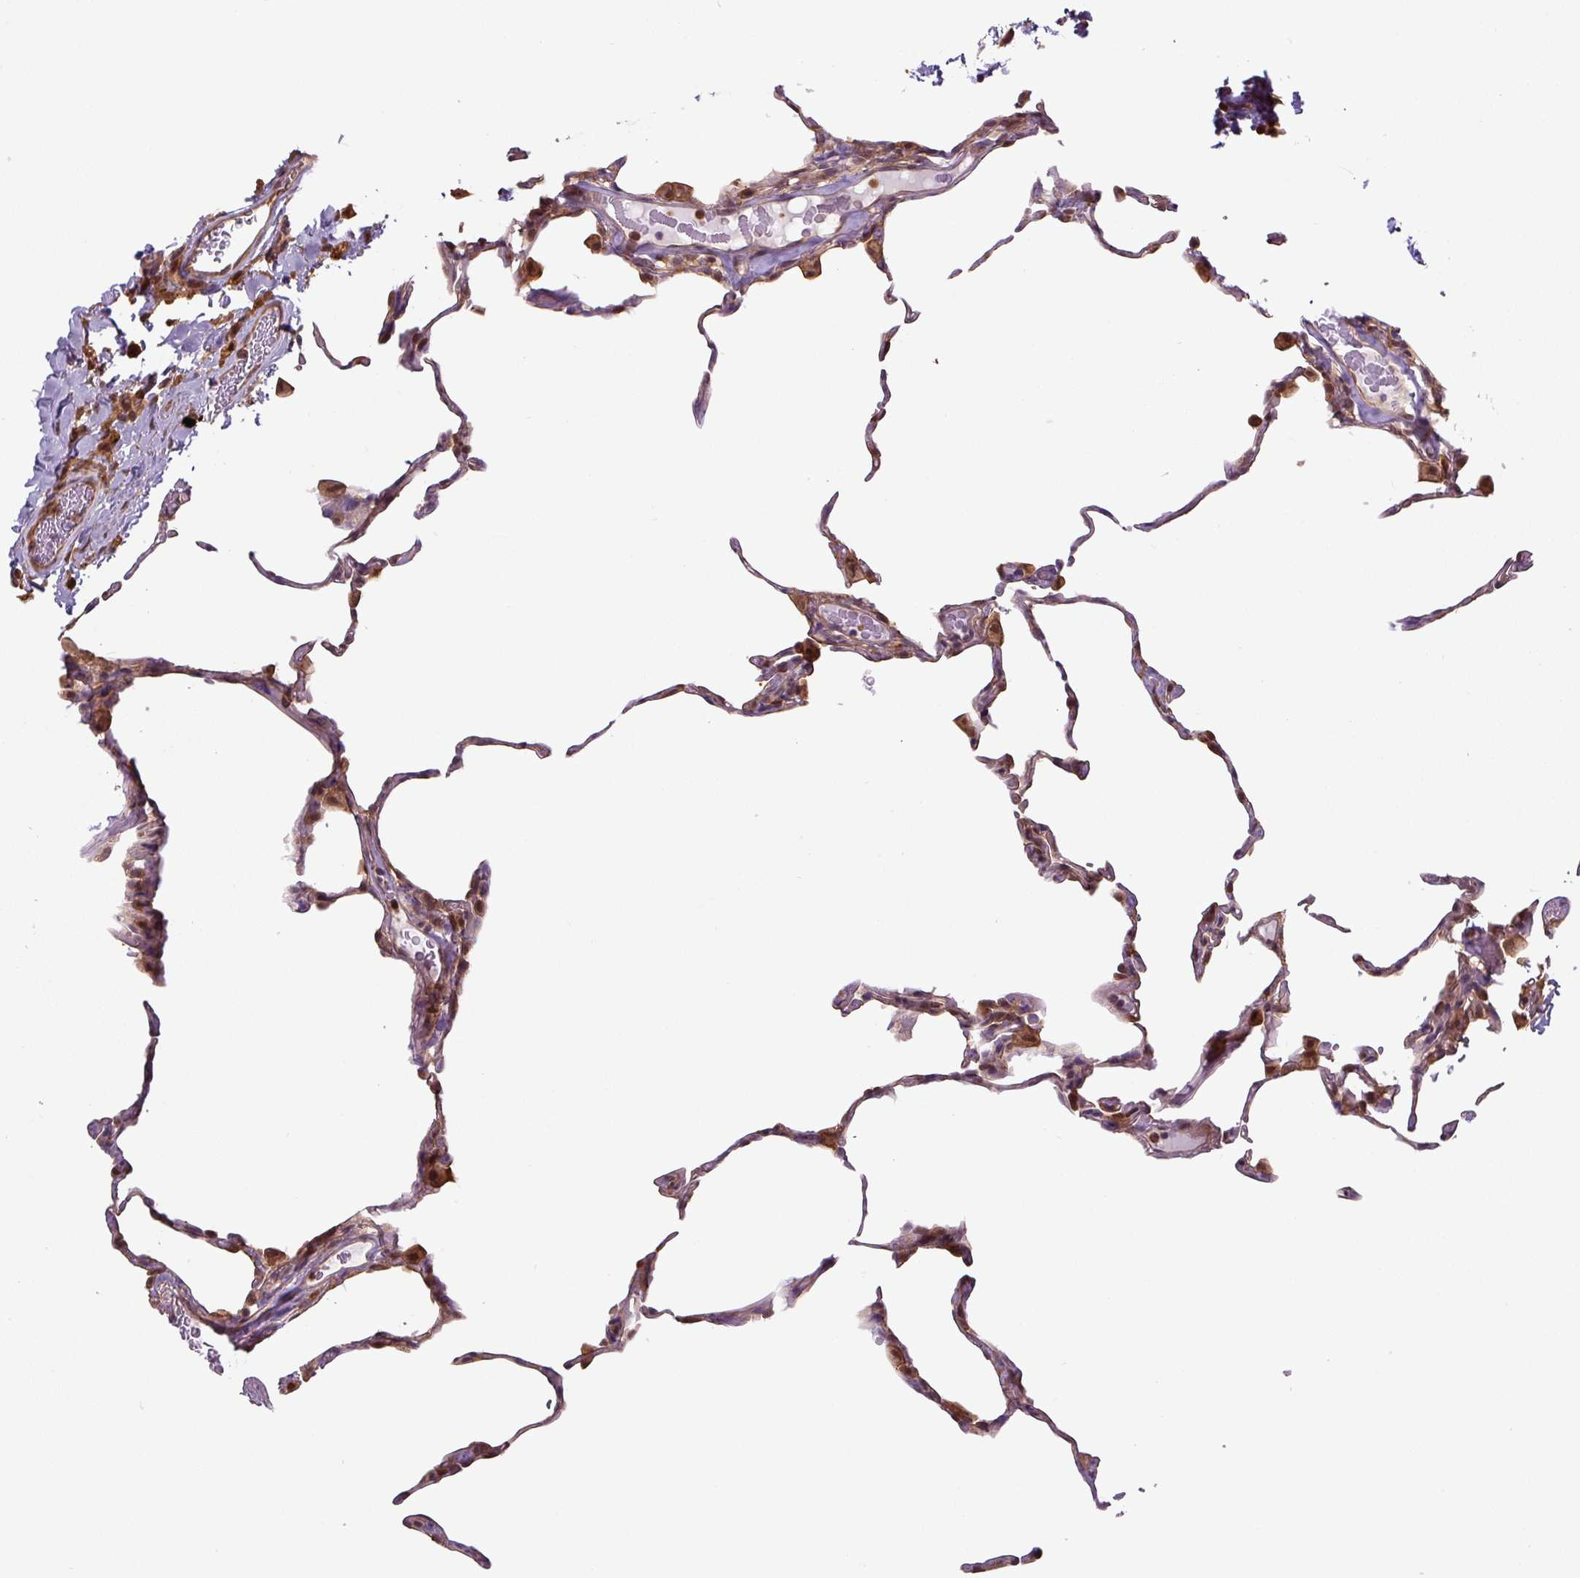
{"staining": {"intensity": "moderate", "quantity": "<25%", "location": "cytoplasmic/membranous"}, "tissue": "lung", "cell_type": "Alveolar cells", "image_type": "normal", "snomed": [{"axis": "morphology", "description": "Normal tissue, NOS"}, {"axis": "topography", "description": "Lung"}], "caption": "Moderate cytoplasmic/membranous positivity for a protein is appreciated in approximately <25% of alveolar cells of normal lung using IHC.", "gene": "ZSWIM7", "patient": {"sex": "female", "age": 57}}